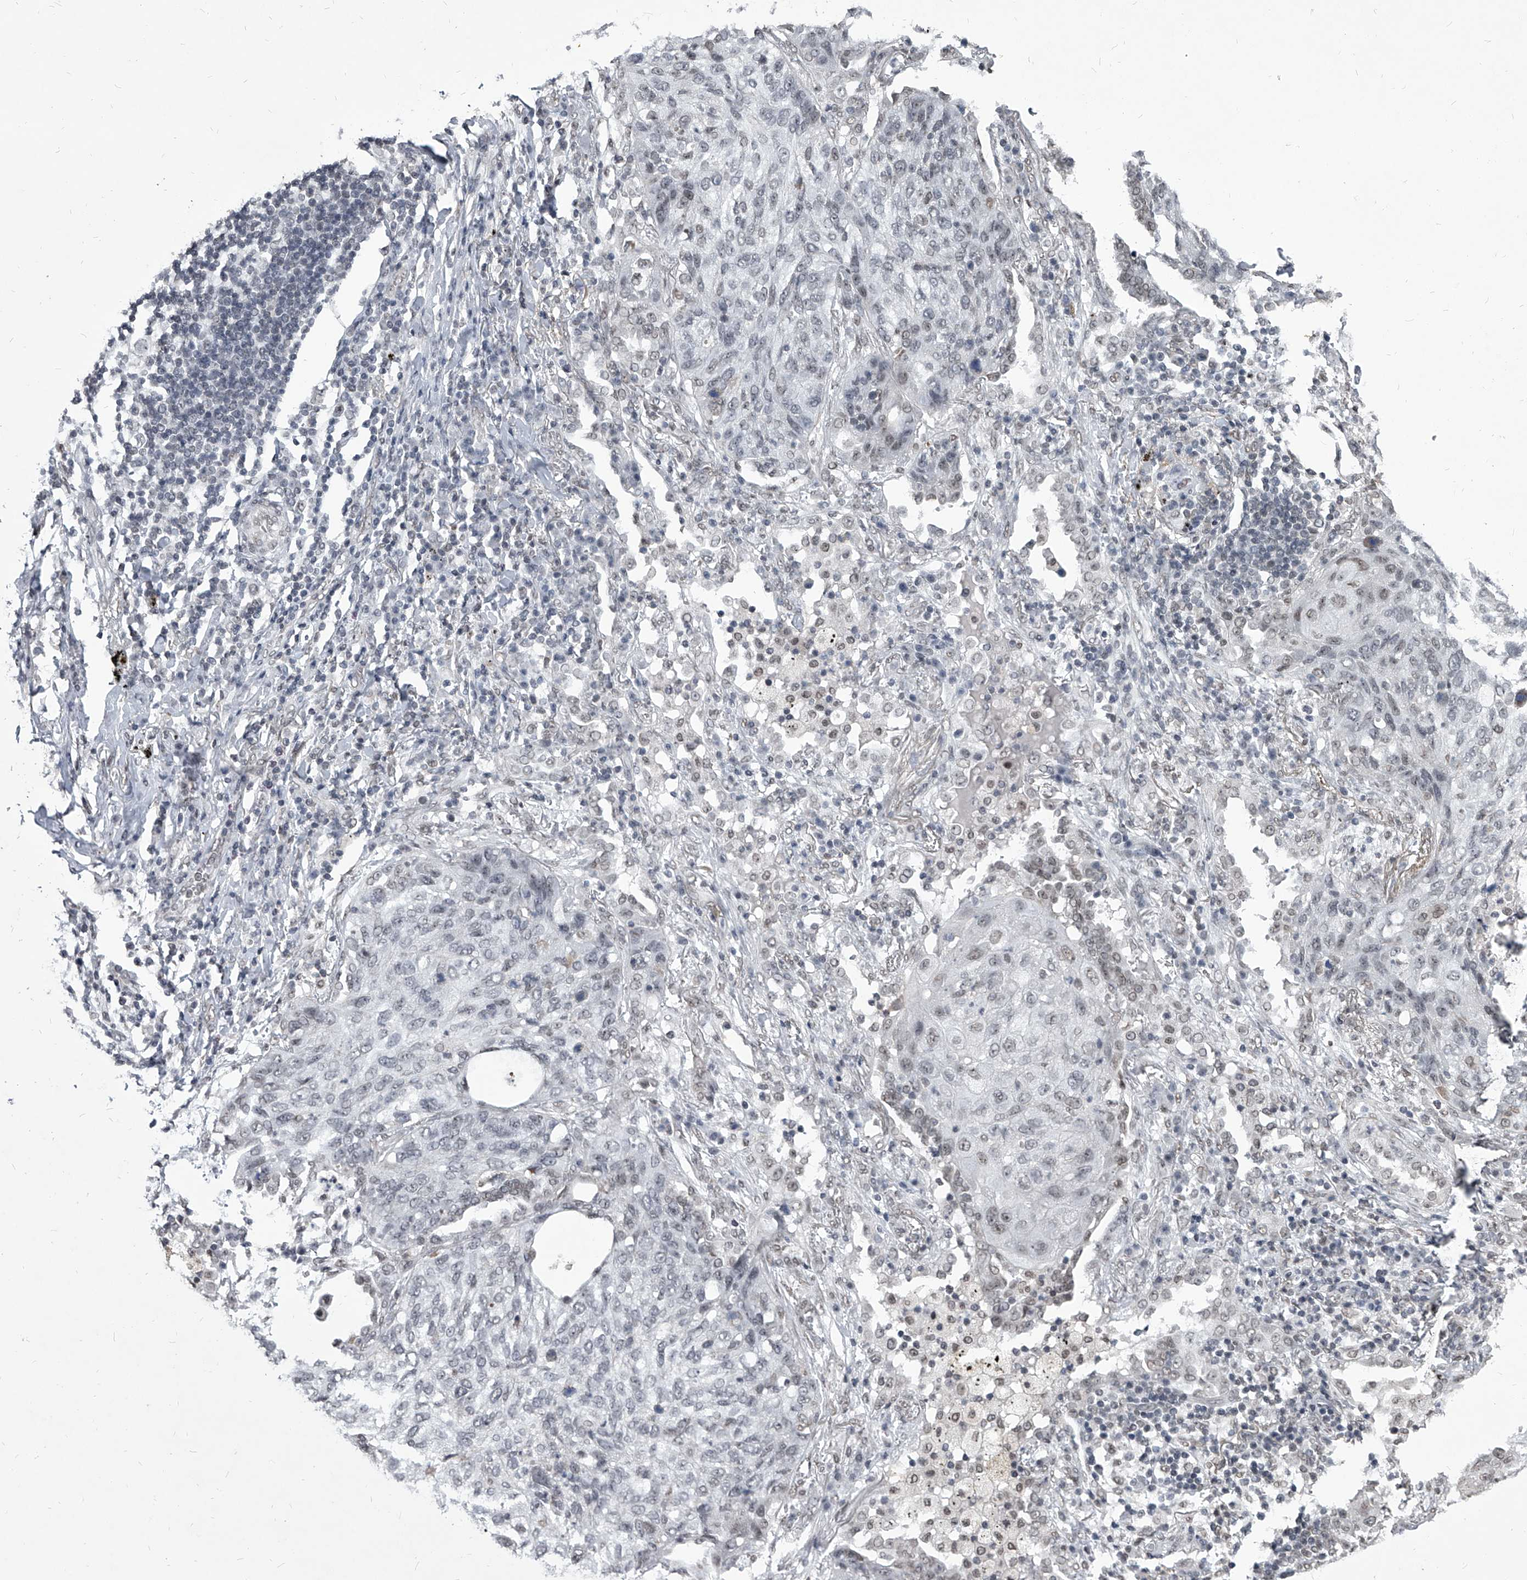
{"staining": {"intensity": "negative", "quantity": "none", "location": "none"}, "tissue": "lung cancer", "cell_type": "Tumor cells", "image_type": "cancer", "snomed": [{"axis": "morphology", "description": "Squamous cell carcinoma, NOS"}, {"axis": "topography", "description": "Lung"}], "caption": "Immunohistochemistry (IHC) micrograph of lung squamous cell carcinoma stained for a protein (brown), which reveals no expression in tumor cells.", "gene": "PPIL4", "patient": {"sex": "female", "age": 63}}